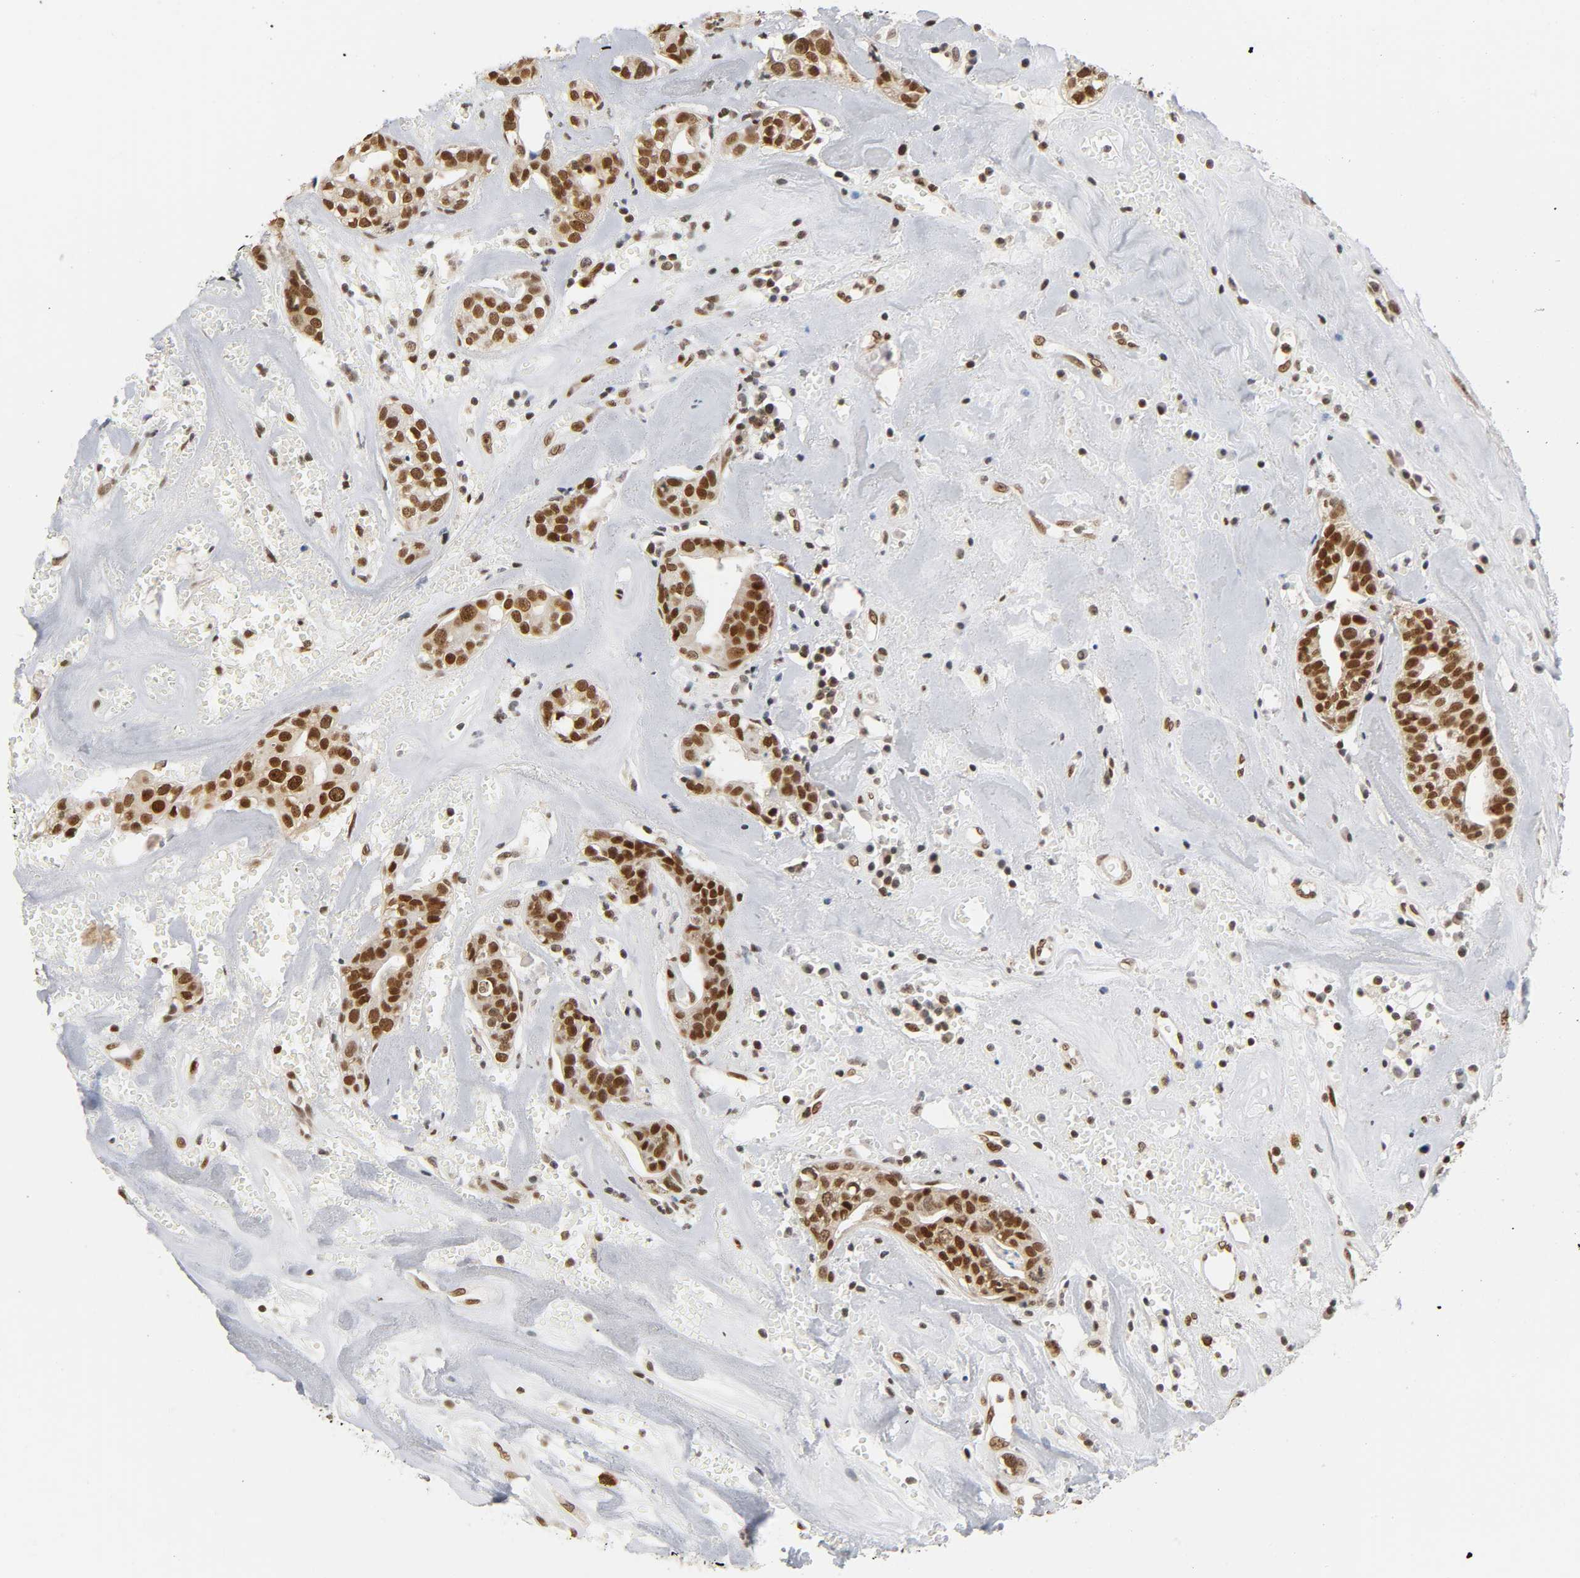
{"staining": {"intensity": "strong", "quantity": ">75%", "location": "nuclear"}, "tissue": "head and neck cancer", "cell_type": "Tumor cells", "image_type": "cancer", "snomed": [{"axis": "morphology", "description": "Adenocarcinoma, NOS"}, {"axis": "topography", "description": "Salivary gland"}, {"axis": "topography", "description": "Head-Neck"}], "caption": "Strong nuclear staining is identified in approximately >75% of tumor cells in head and neck adenocarcinoma. Immunohistochemistry stains the protein of interest in brown and the nuclei are stained blue.", "gene": "SUMO1", "patient": {"sex": "female", "age": 65}}